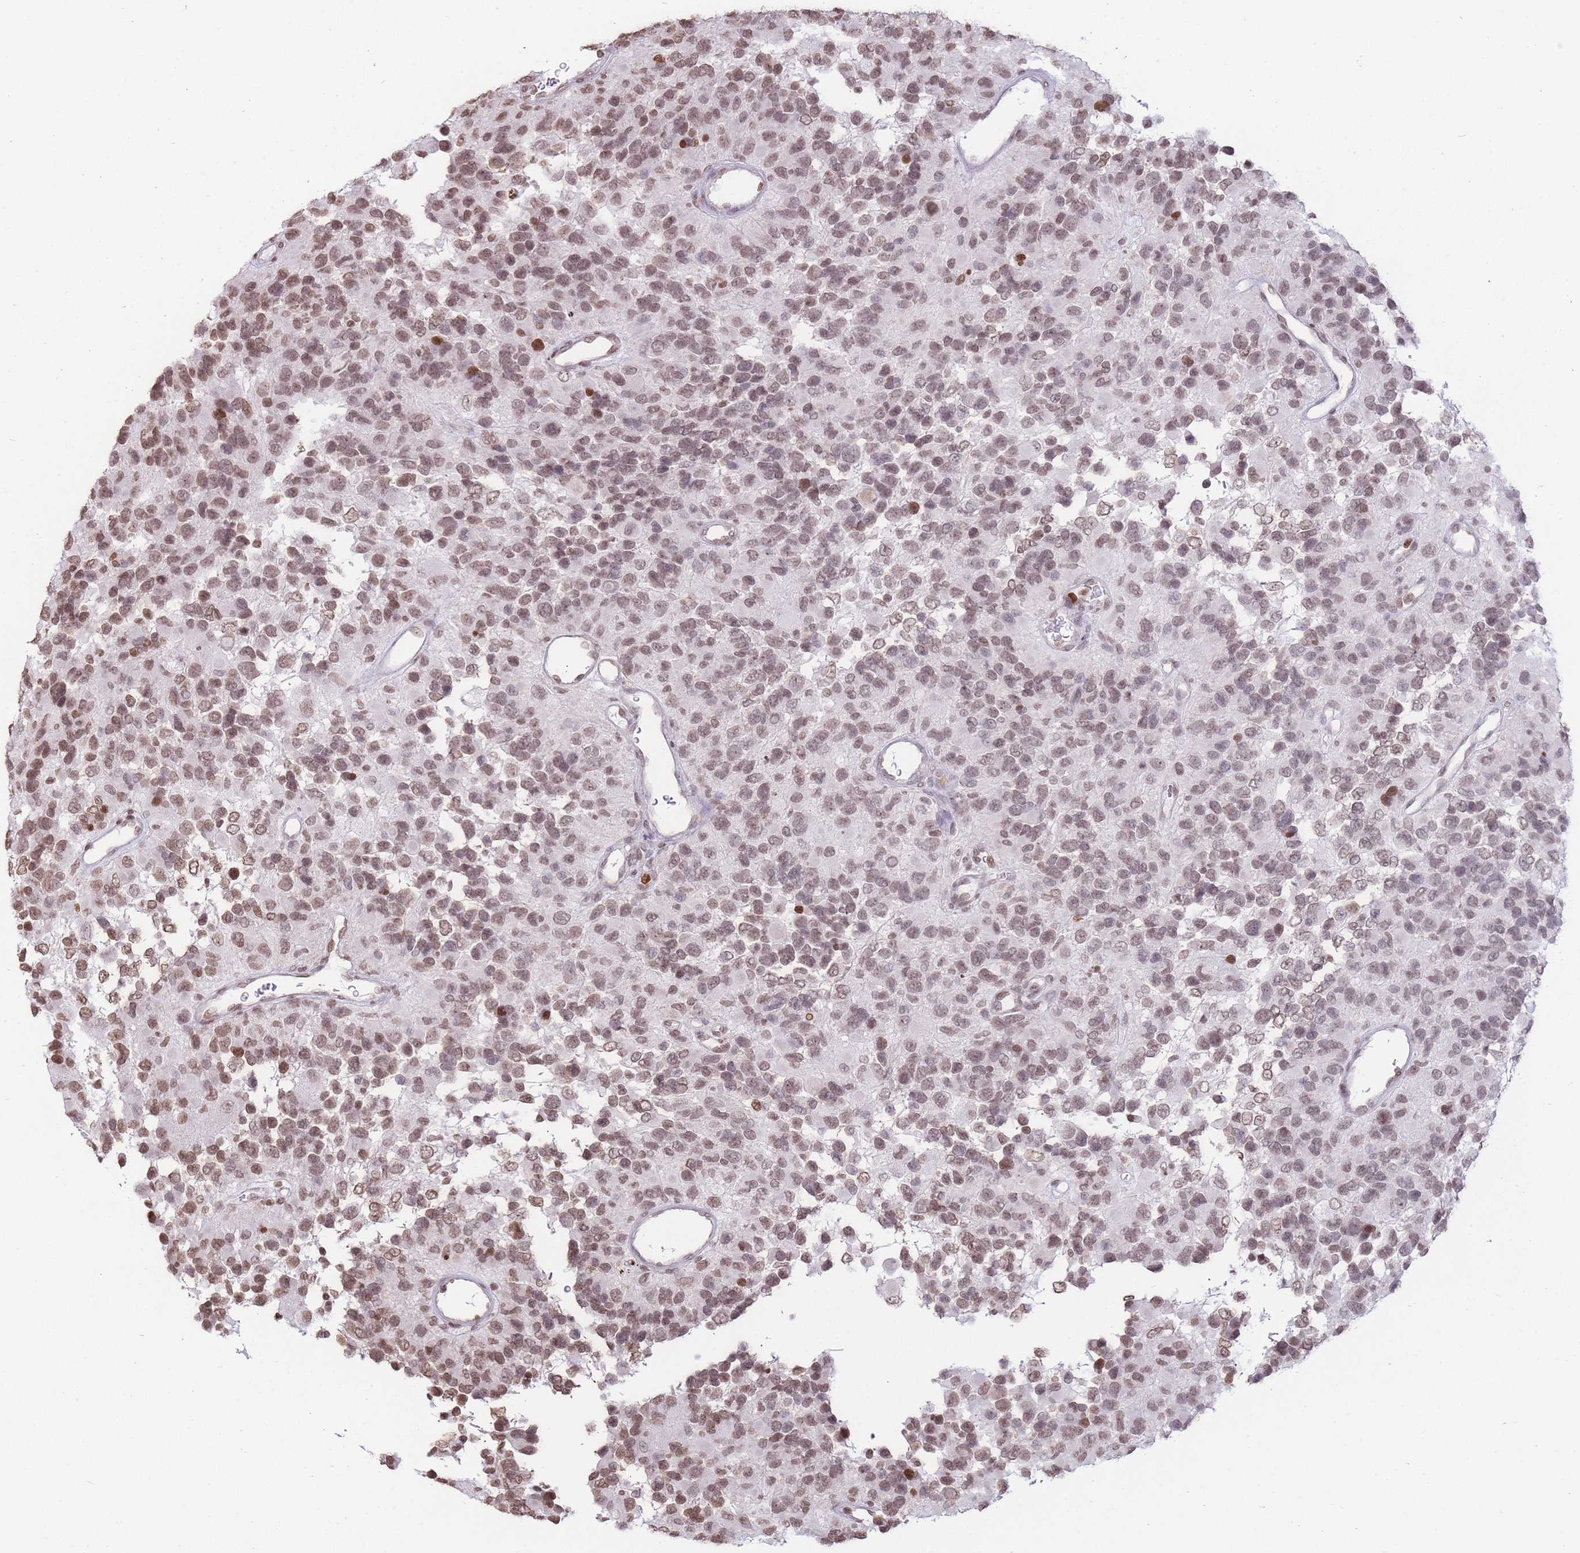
{"staining": {"intensity": "moderate", "quantity": ">75%", "location": "nuclear"}, "tissue": "glioma", "cell_type": "Tumor cells", "image_type": "cancer", "snomed": [{"axis": "morphology", "description": "Glioma, malignant, High grade"}, {"axis": "topography", "description": "Brain"}], "caption": "A photomicrograph of malignant glioma (high-grade) stained for a protein demonstrates moderate nuclear brown staining in tumor cells. (brown staining indicates protein expression, while blue staining denotes nuclei).", "gene": "SHISAL1", "patient": {"sex": "male", "age": 77}}